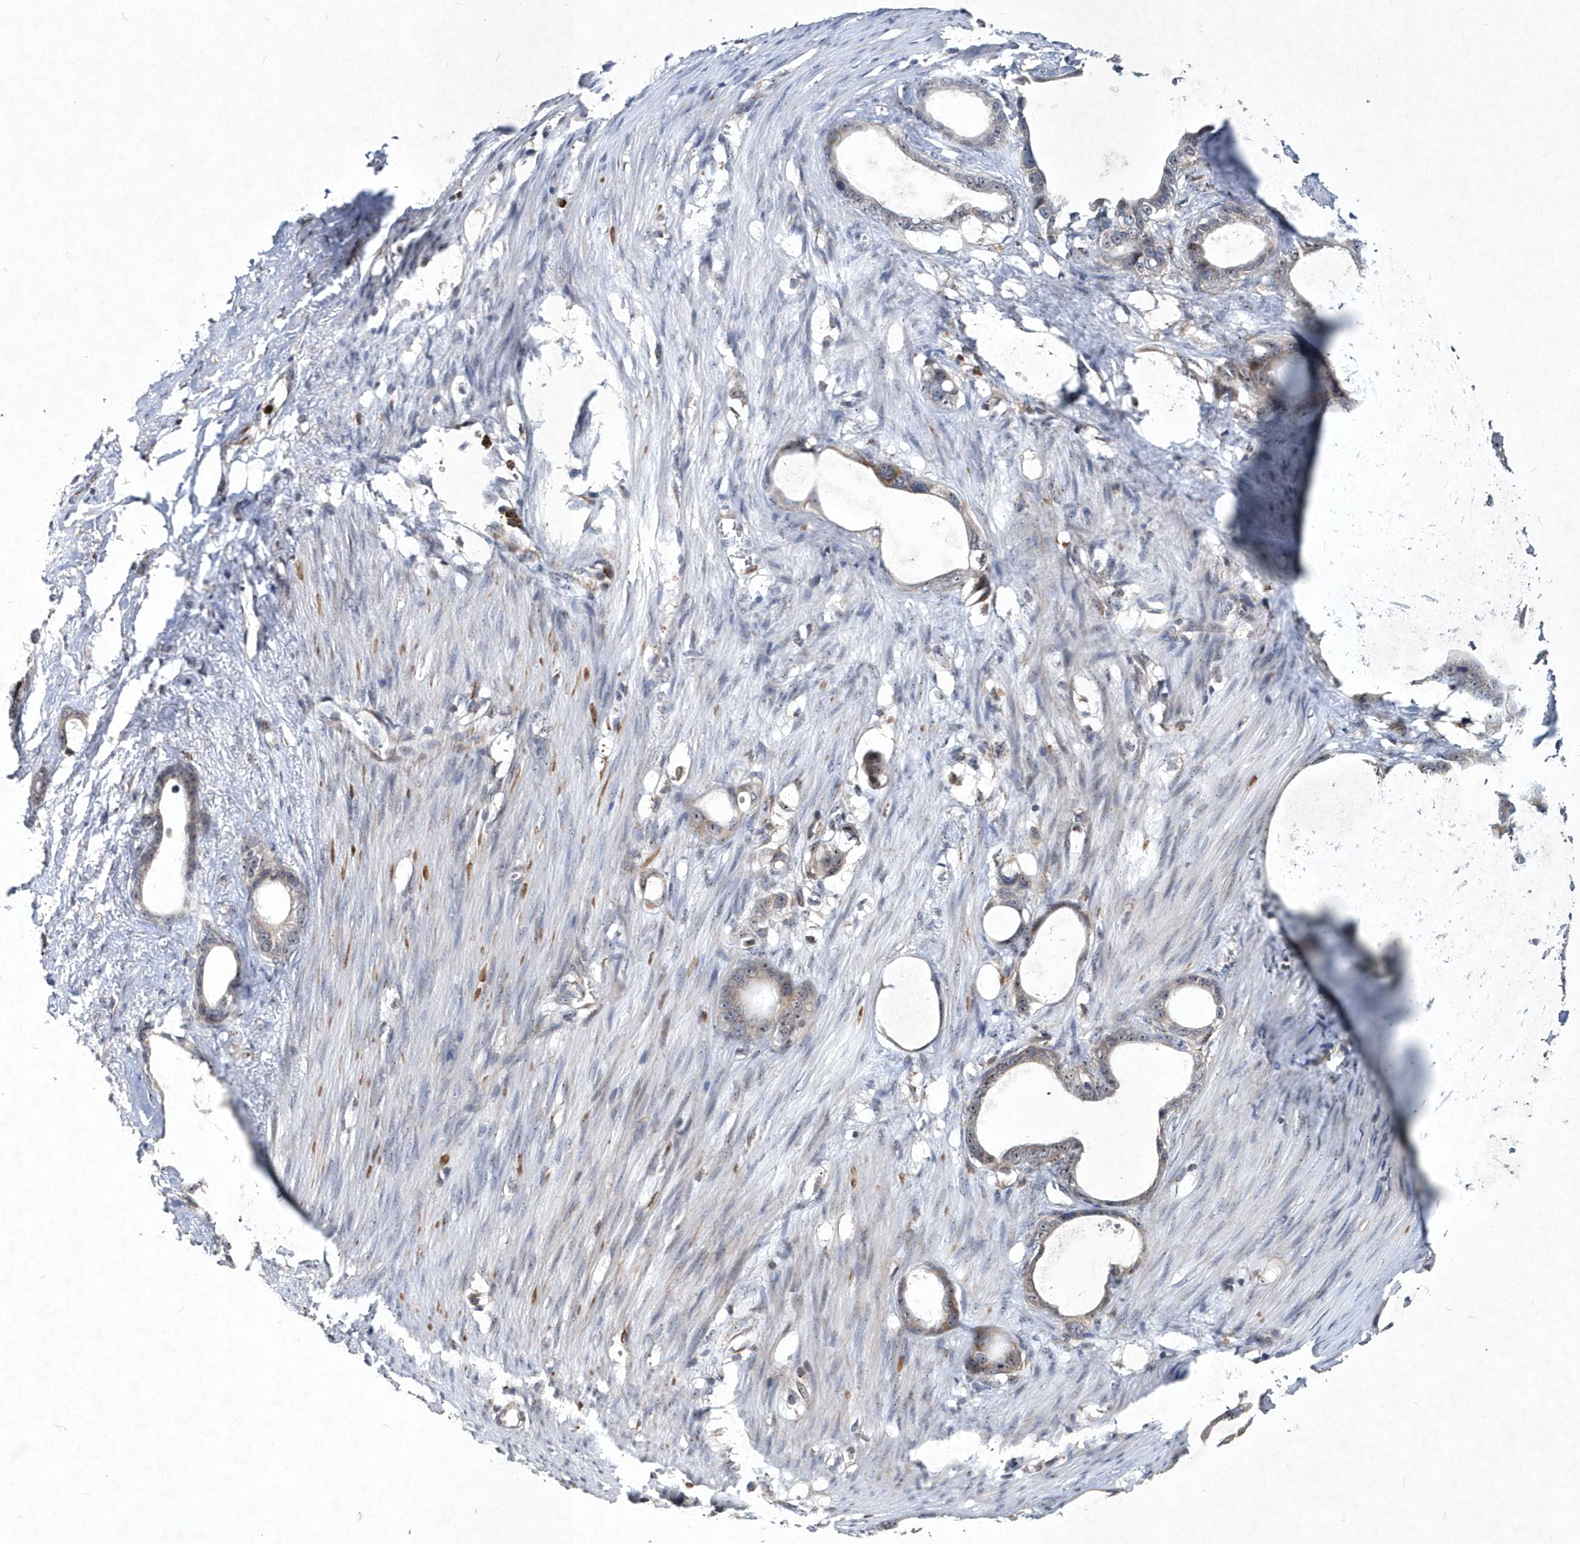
{"staining": {"intensity": "weak", "quantity": "<25%", "location": "cytoplasmic/membranous"}, "tissue": "stomach cancer", "cell_type": "Tumor cells", "image_type": "cancer", "snomed": [{"axis": "morphology", "description": "Adenocarcinoma, NOS"}, {"axis": "topography", "description": "Stomach"}], "caption": "IHC micrograph of neoplastic tissue: human stomach cancer stained with DAB demonstrates no significant protein staining in tumor cells.", "gene": "SOWAHB", "patient": {"sex": "female", "age": 75}}